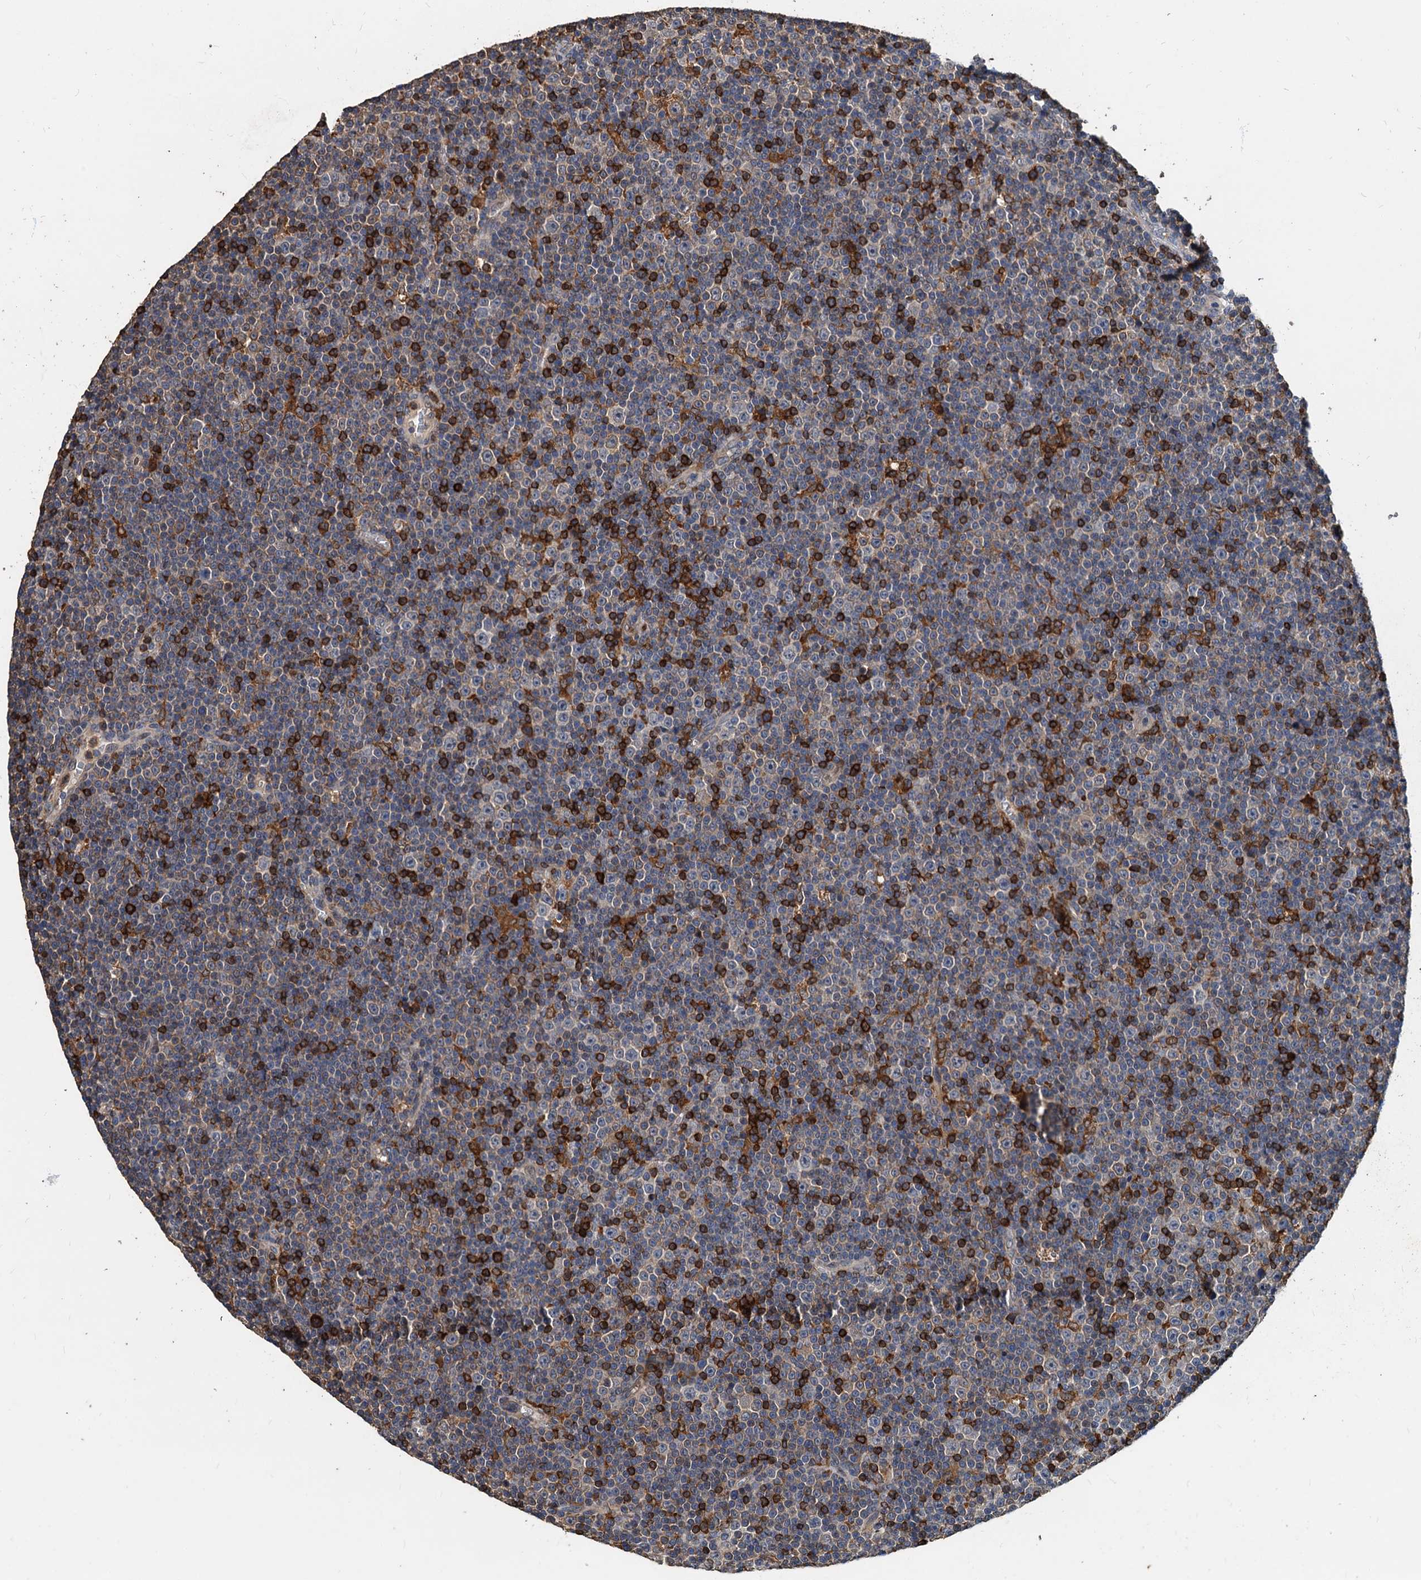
{"staining": {"intensity": "negative", "quantity": "none", "location": "none"}, "tissue": "lymphoma", "cell_type": "Tumor cells", "image_type": "cancer", "snomed": [{"axis": "morphology", "description": "Malignant lymphoma, non-Hodgkin's type, Low grade"}, {"axis": "topography", "description": "Lymph node"}], "caption": "Immunohistochemical staining of human malignant lymphoma, non-Hodgkin's type (low-grade) reveals no significant staining in tumor cells.", "gene": "LCP2", "patient": {"sex": "female", "age": 67}}